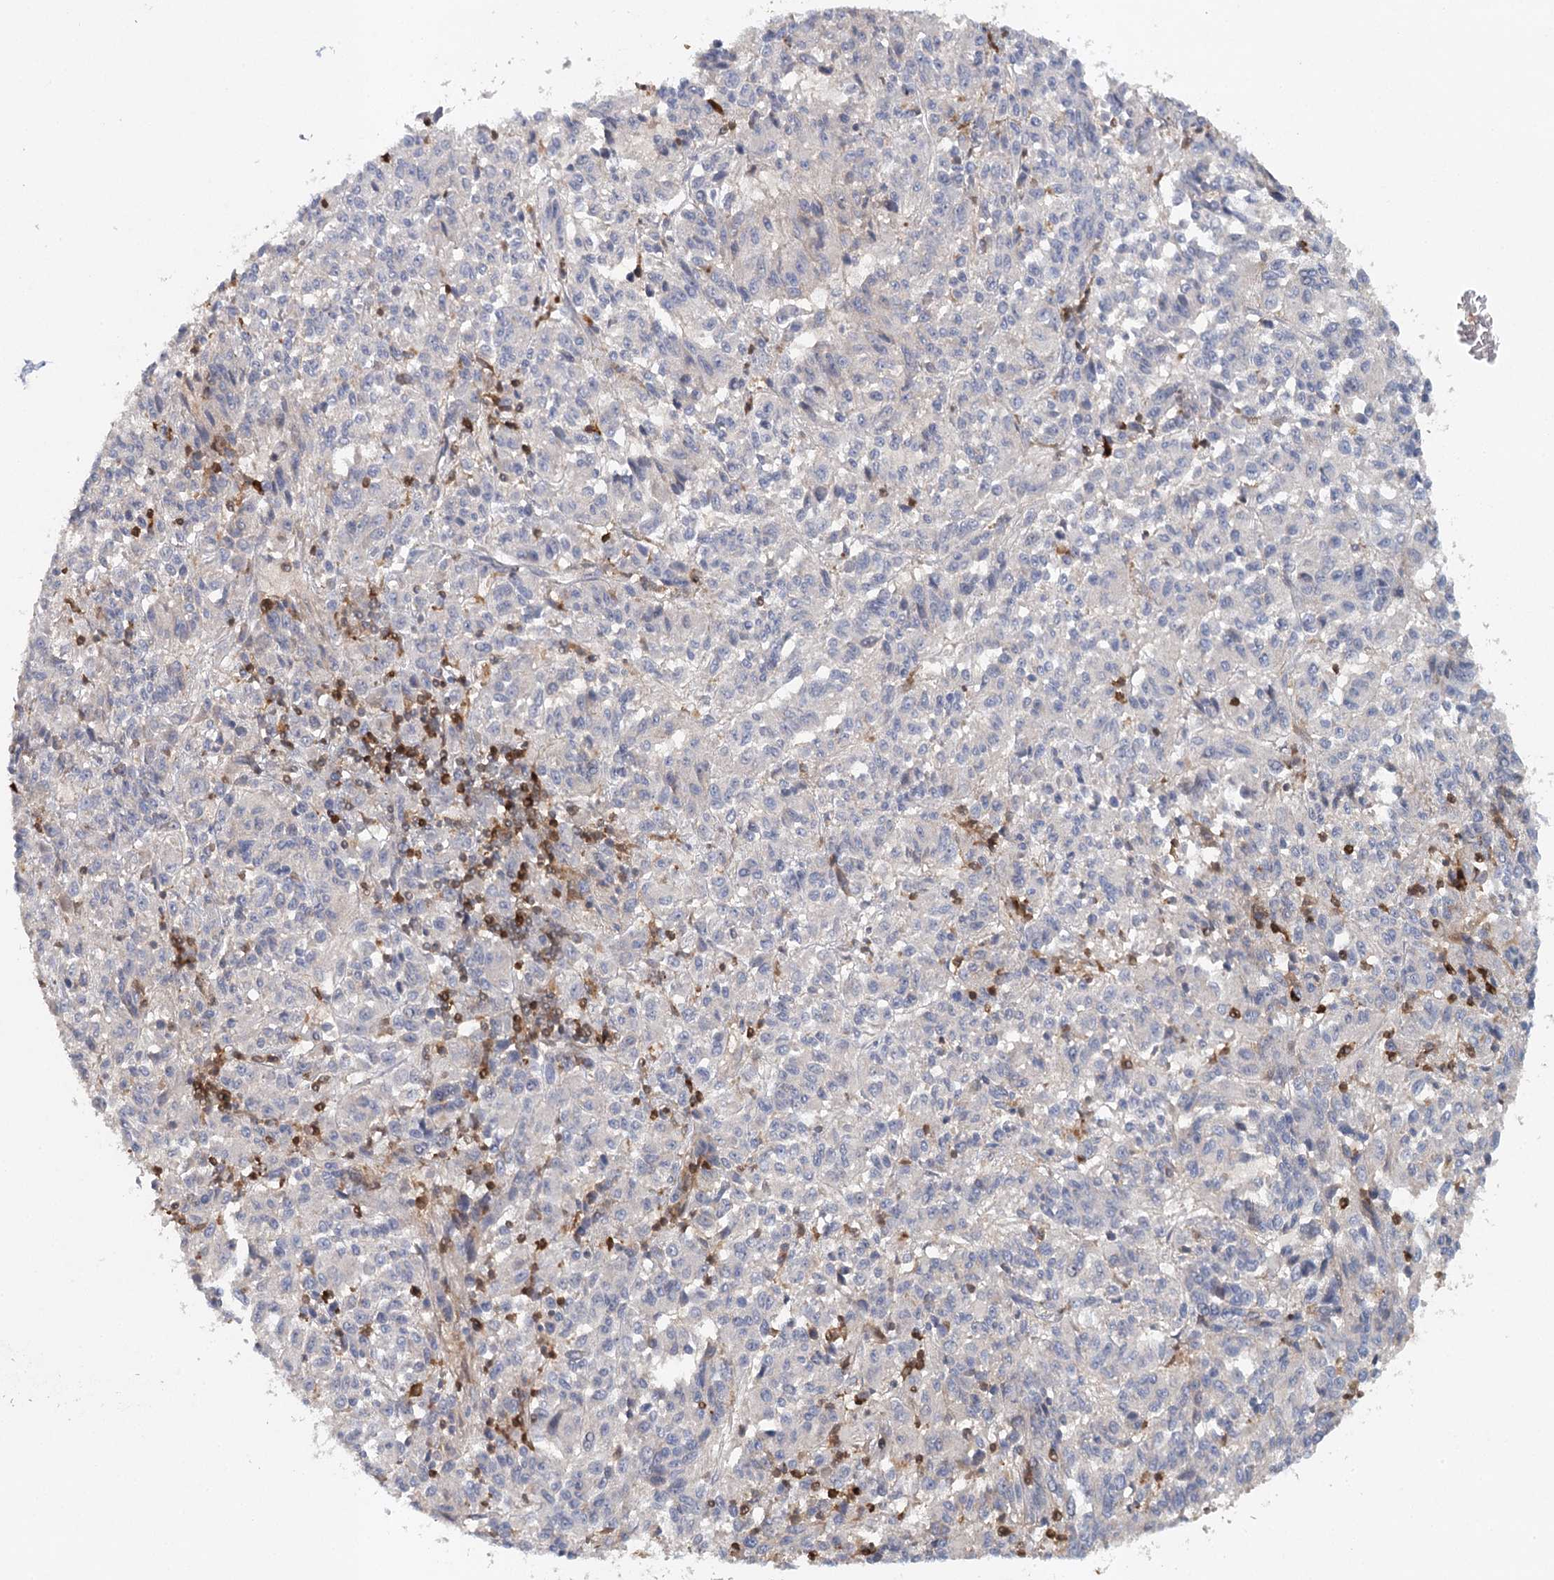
{"staining": {"intensity": "negative", "quantity": "none", "location": "none"}, "tissue": "melanoma", "cell_type": "Tumor cells", "image_type": "cancer", "snomed": [{"axis": "morphology", "description": "Malignant melanoma, Metastatic site"}, {"axis": "topography", "description": "Lung"}], "caption": "This micrograph is of melanoma stained with immunohistochemistry (IHC) to label a protein in brown with the nuclei are counter-stained blue. There is no positivity in tumor cells.", "gene": "SLC41A2", "patient": {"sex": "male", "age": 64}}